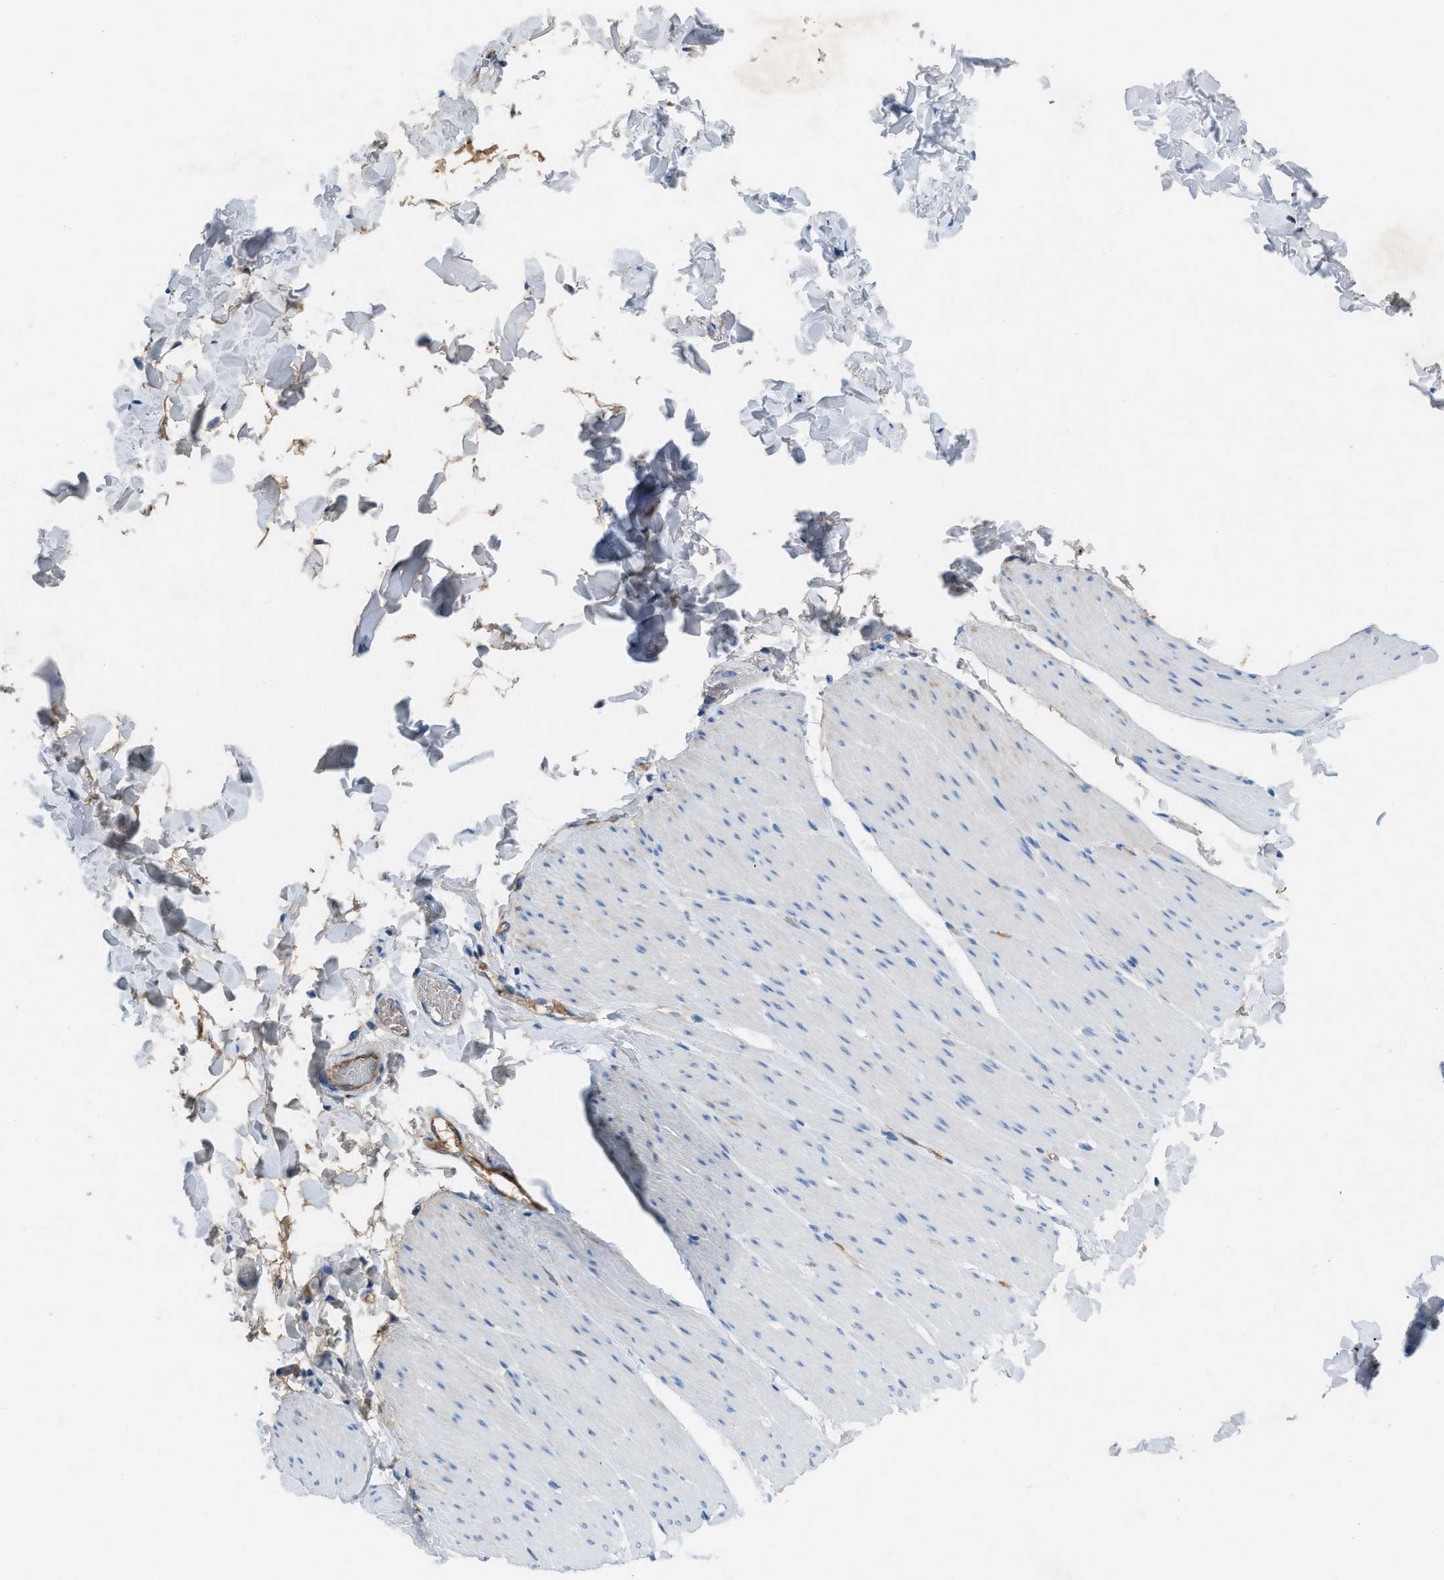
{"staining": {"intensity": "weak", "quantity": ">75%", "location": "cytoplasmic/membranous"}, "tissue": "smooth muscle", "cell_type": "Smooth muscle cells", "image_type": "normal", "snomed": [{"axis": "morphology", "description": "Normal tissue, NOS"}, {"axis": "topography", "description": "Smooth muscle"}, {"axis": "topography", "description": "Colon"}], "caption": "Immunohistochemistry of normal smooth muscle displays low levels of weak cytoplasmic/membranous positivity in about >75% of smooth muscle cells.", "gene": "SPEG", "patient": {"sex": "male", "age": 67}}